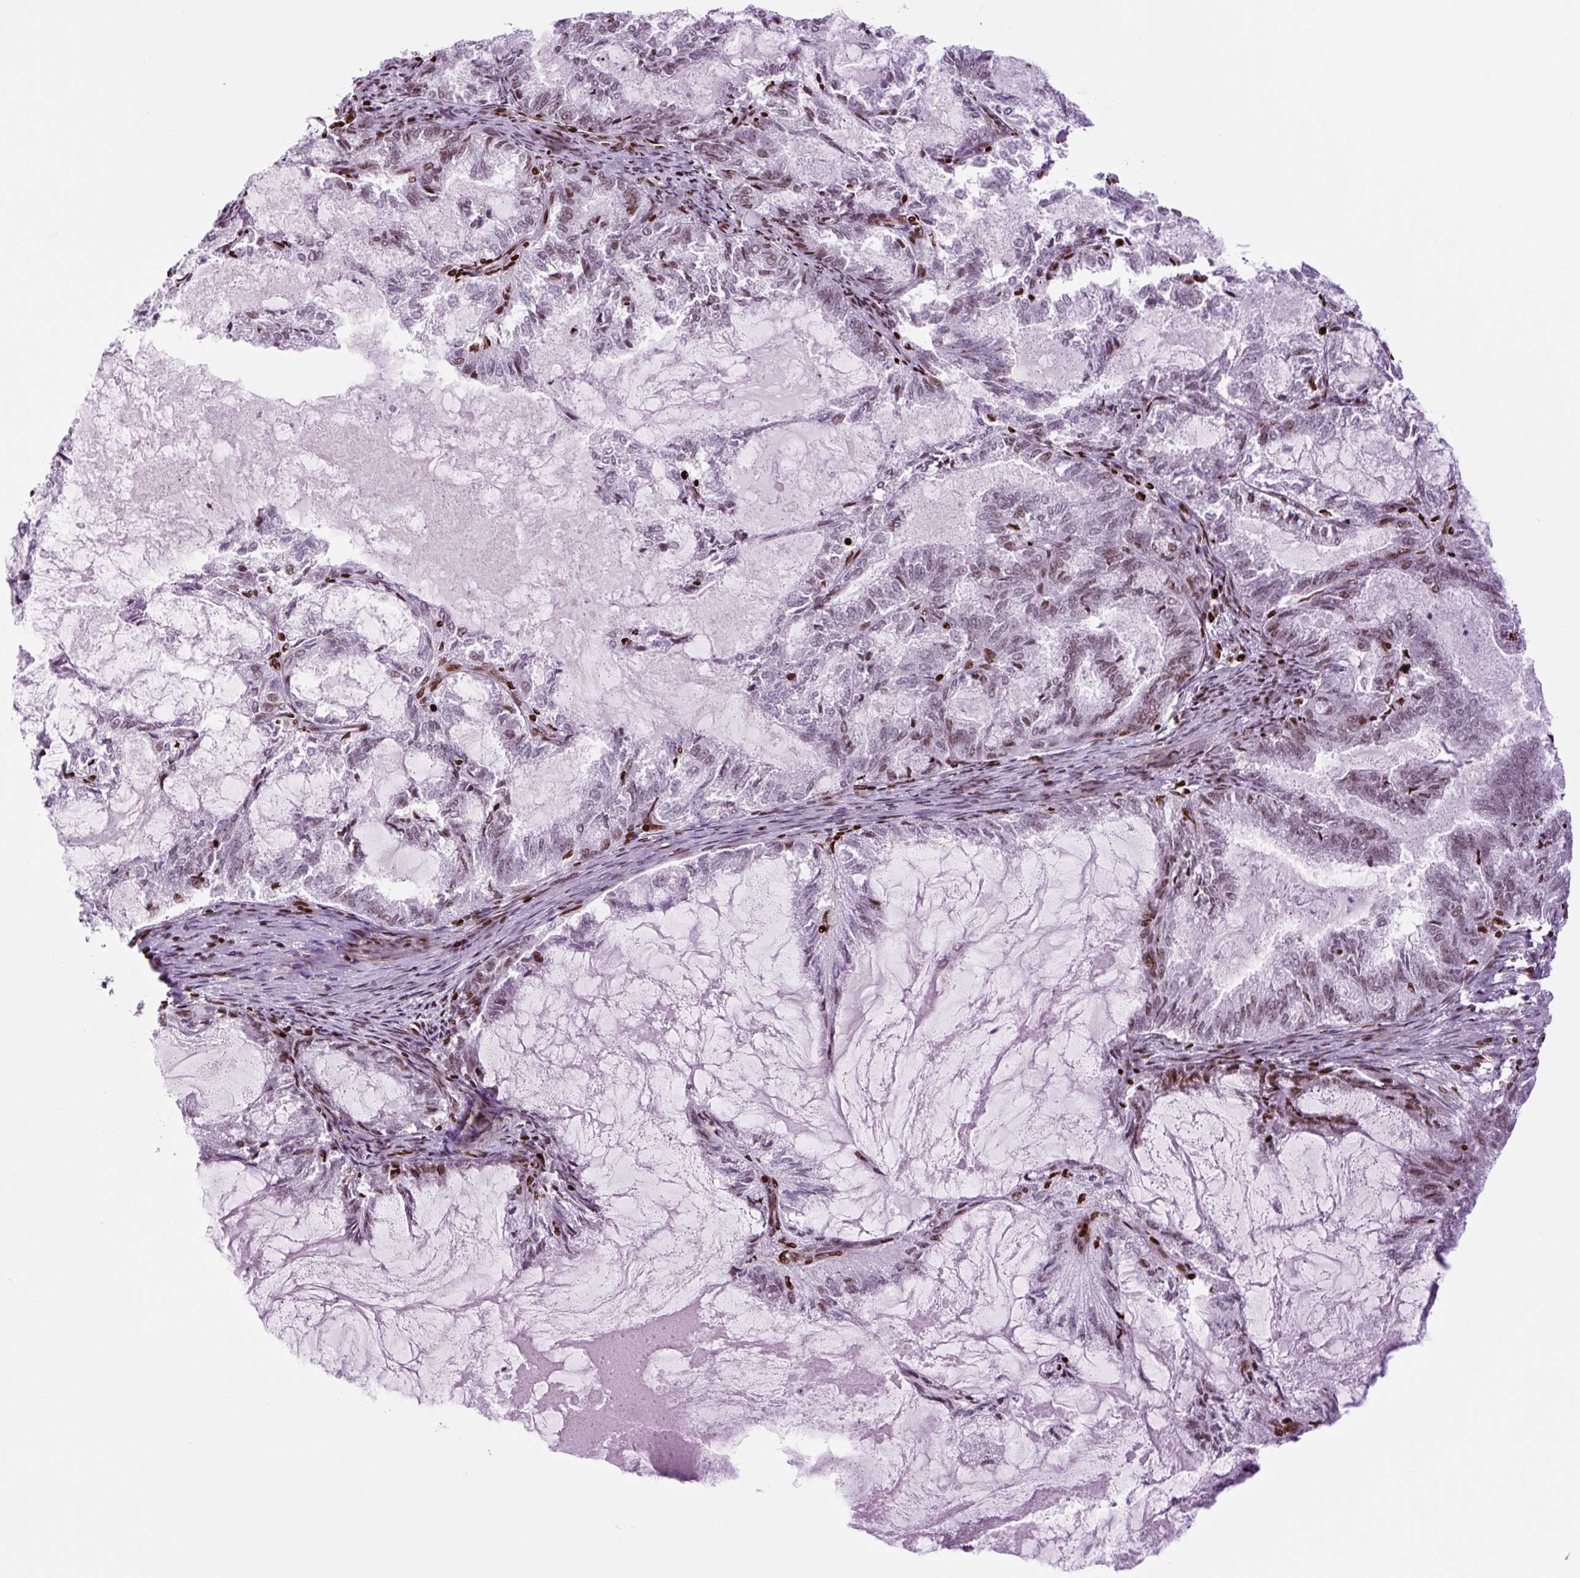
{"staining": {"intensity": "strong", "quantity": "25%-75%", "location": "nuclear"}, "tissue": "endometrial cancer", "cell_type": "Tumor cells", "image_type": "cancer", "snomed": [{"axis": "morphology", "description": "Adenocarcinoma, NOS"}, {"axis": "topography", "description": "Endometrium"}], "caption": "The histopathology image displays a brown stain indicating the presence of a protein in the nuclear of tumor cells in endometrial adenocarcinoma. (DAB (3,3'-diaminobenzidine) IHC, brown staining for protein, blue staining for nuclei).", "gene": "H1-3", "patient": {"sex": "female", "age": 86}}